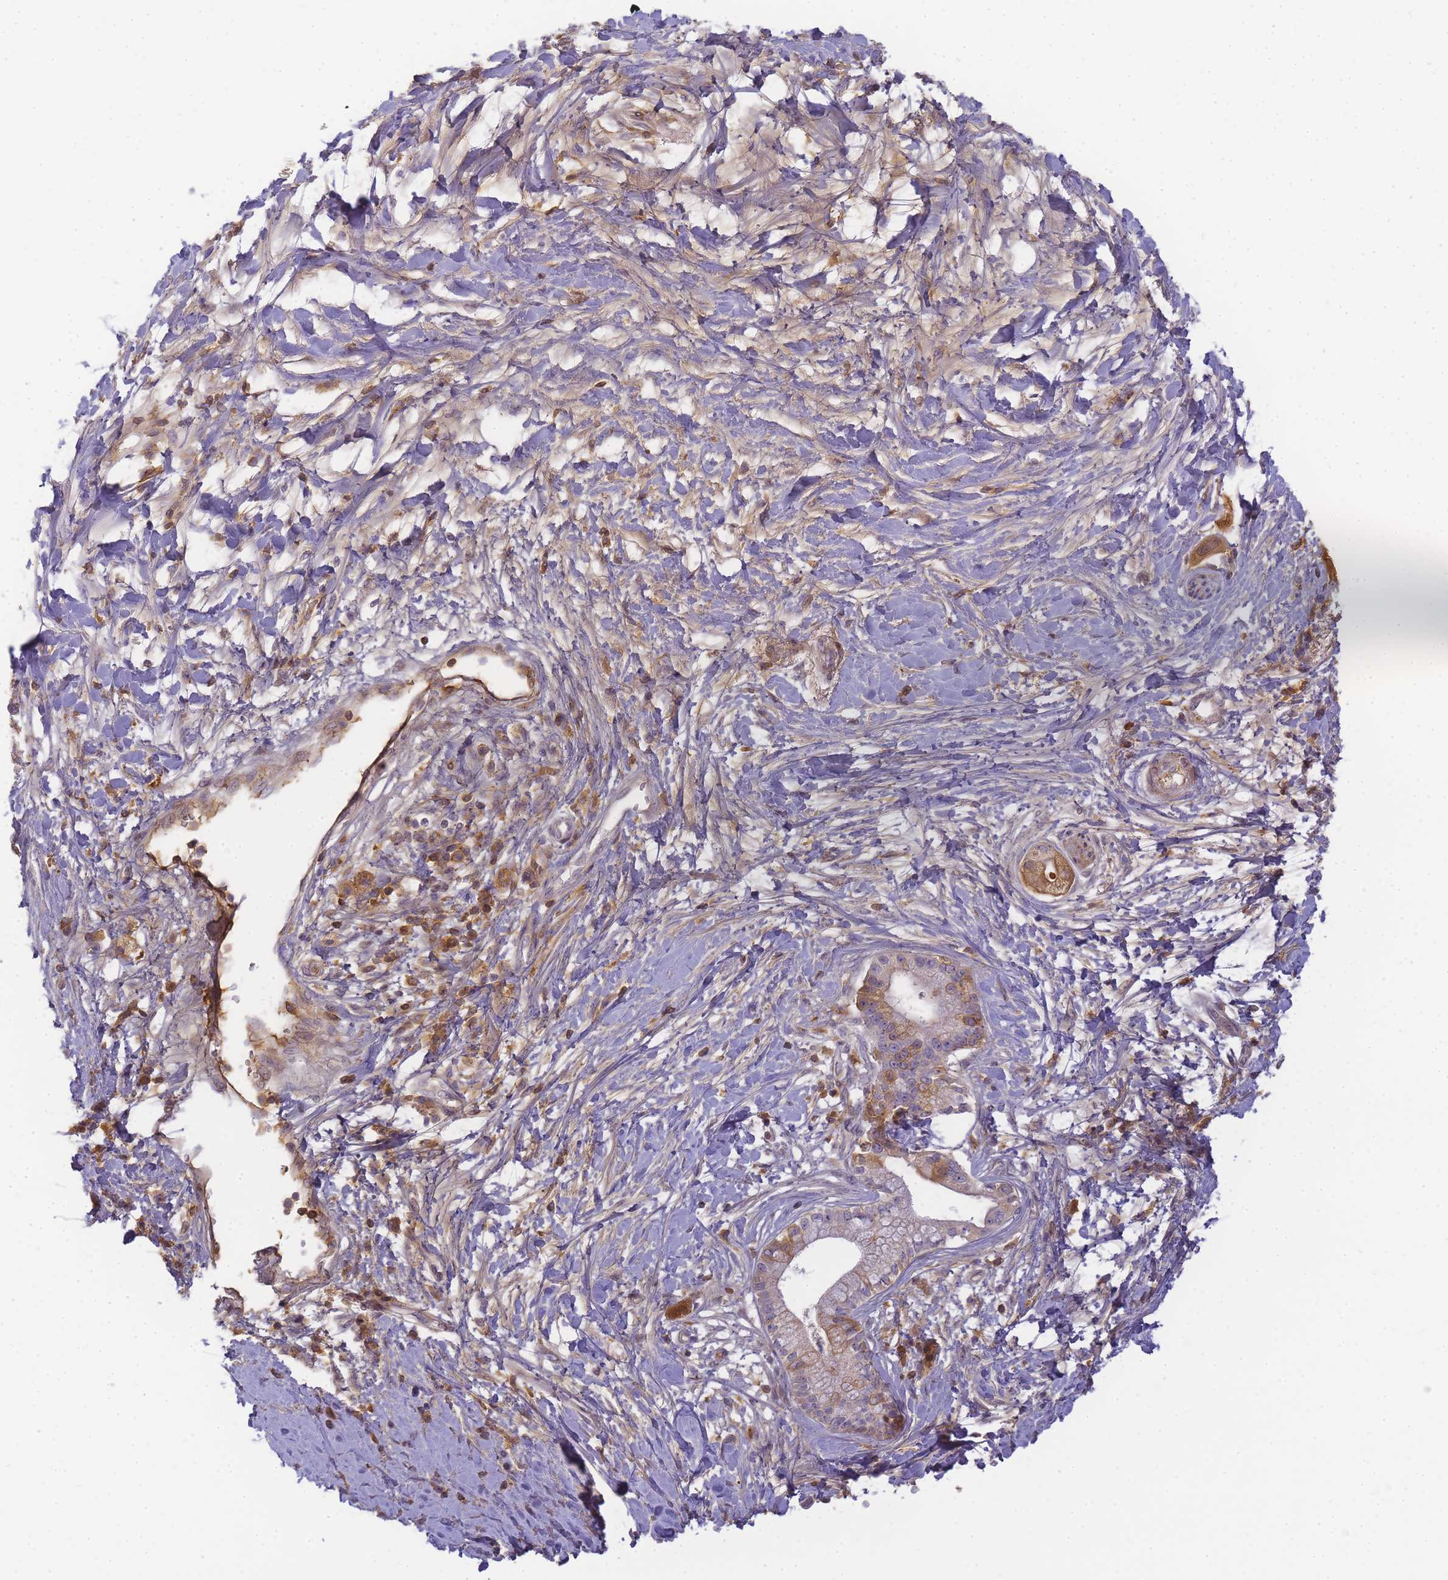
{"staining": {"intensity": "negative", "quantity": "none", "location": "none"}, "tissue": "pancreatic cancer", "cell_type": "Tumor cells", "image_type": "cancer", "snomed": [{"axis": "morphology", "description": "Adenocarcinoma, NOS"}, {"axis": "topography", "description": "Pancreas"}], "caption": "DAB (3,3'-diaminobenzidine) immunohistochemical staining of human pancreatic cancer demonstrates no significant positivity in tumor cells. The staining was performed using DAB (3,3'-diaminobenzidine) to visualize the protein expression in brown, while the nuclei were stained in blue with hematoxylin (Magnification: 20x).", "gene": "RRAD", "patient": {"sex": "male", "age": 68}}